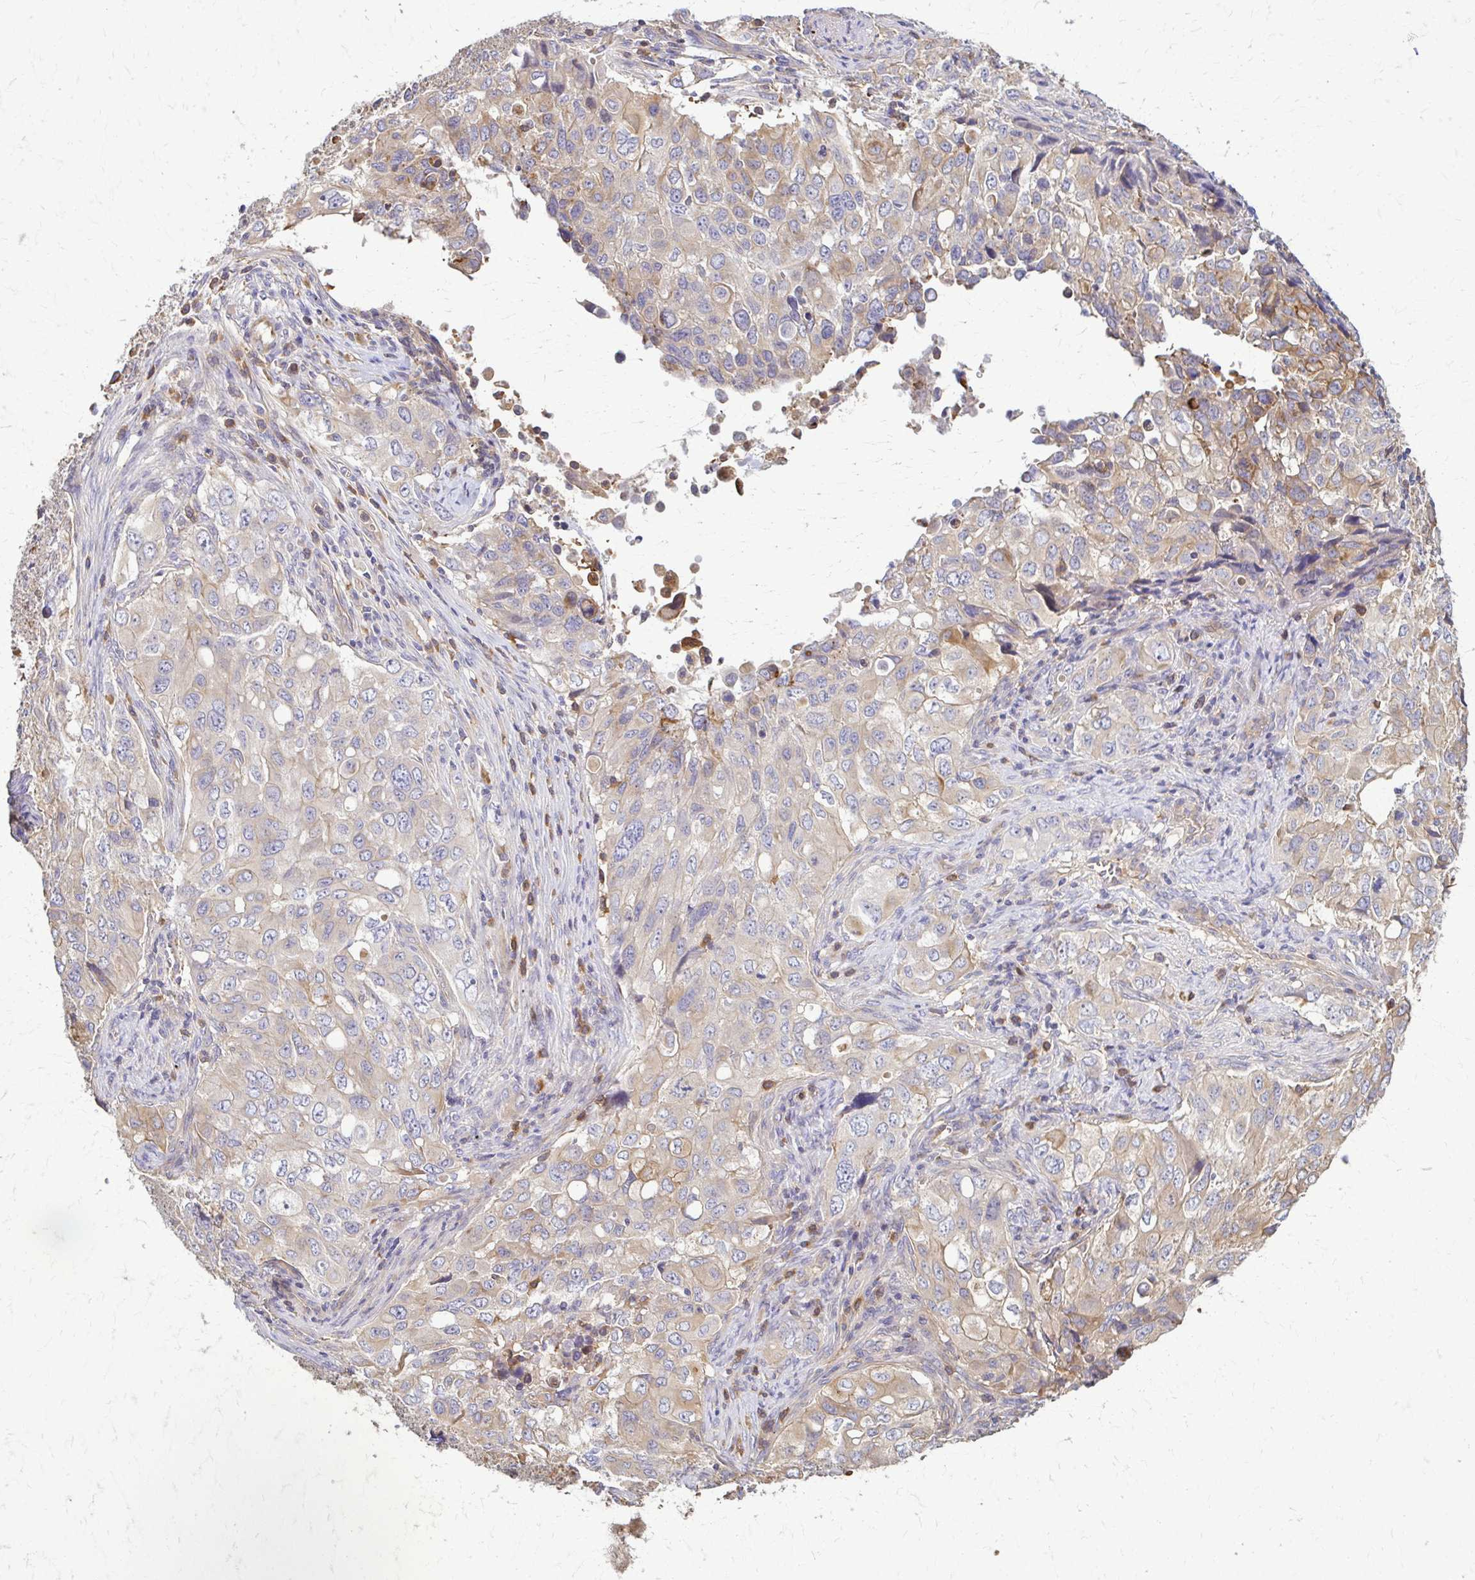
{"staining": {"intensity": "weak", "quantity": "<25%", "location": "cytoplasmic/membranous"}, "tissue": "lung cancer", "cell_type": "Tumor cells", "image_type": "cancer", "snomed": [{"axis": "morphology", "description": "Adenocarcinoma, NOS"}, {"axis": "morphology", "description": "Adenocarcinoma, metastatic, NOS"}, {"axis": "topography", "description": "Lymph node"}, {"axis": "topography", "description": "Lung"}], "caption": "Photomicrograph shows no protein expression in tumor cells of lung metastatic adenocarcinoma tissue.", "gene": "DSP", "patient": {"sex": "female", "age": 42}}